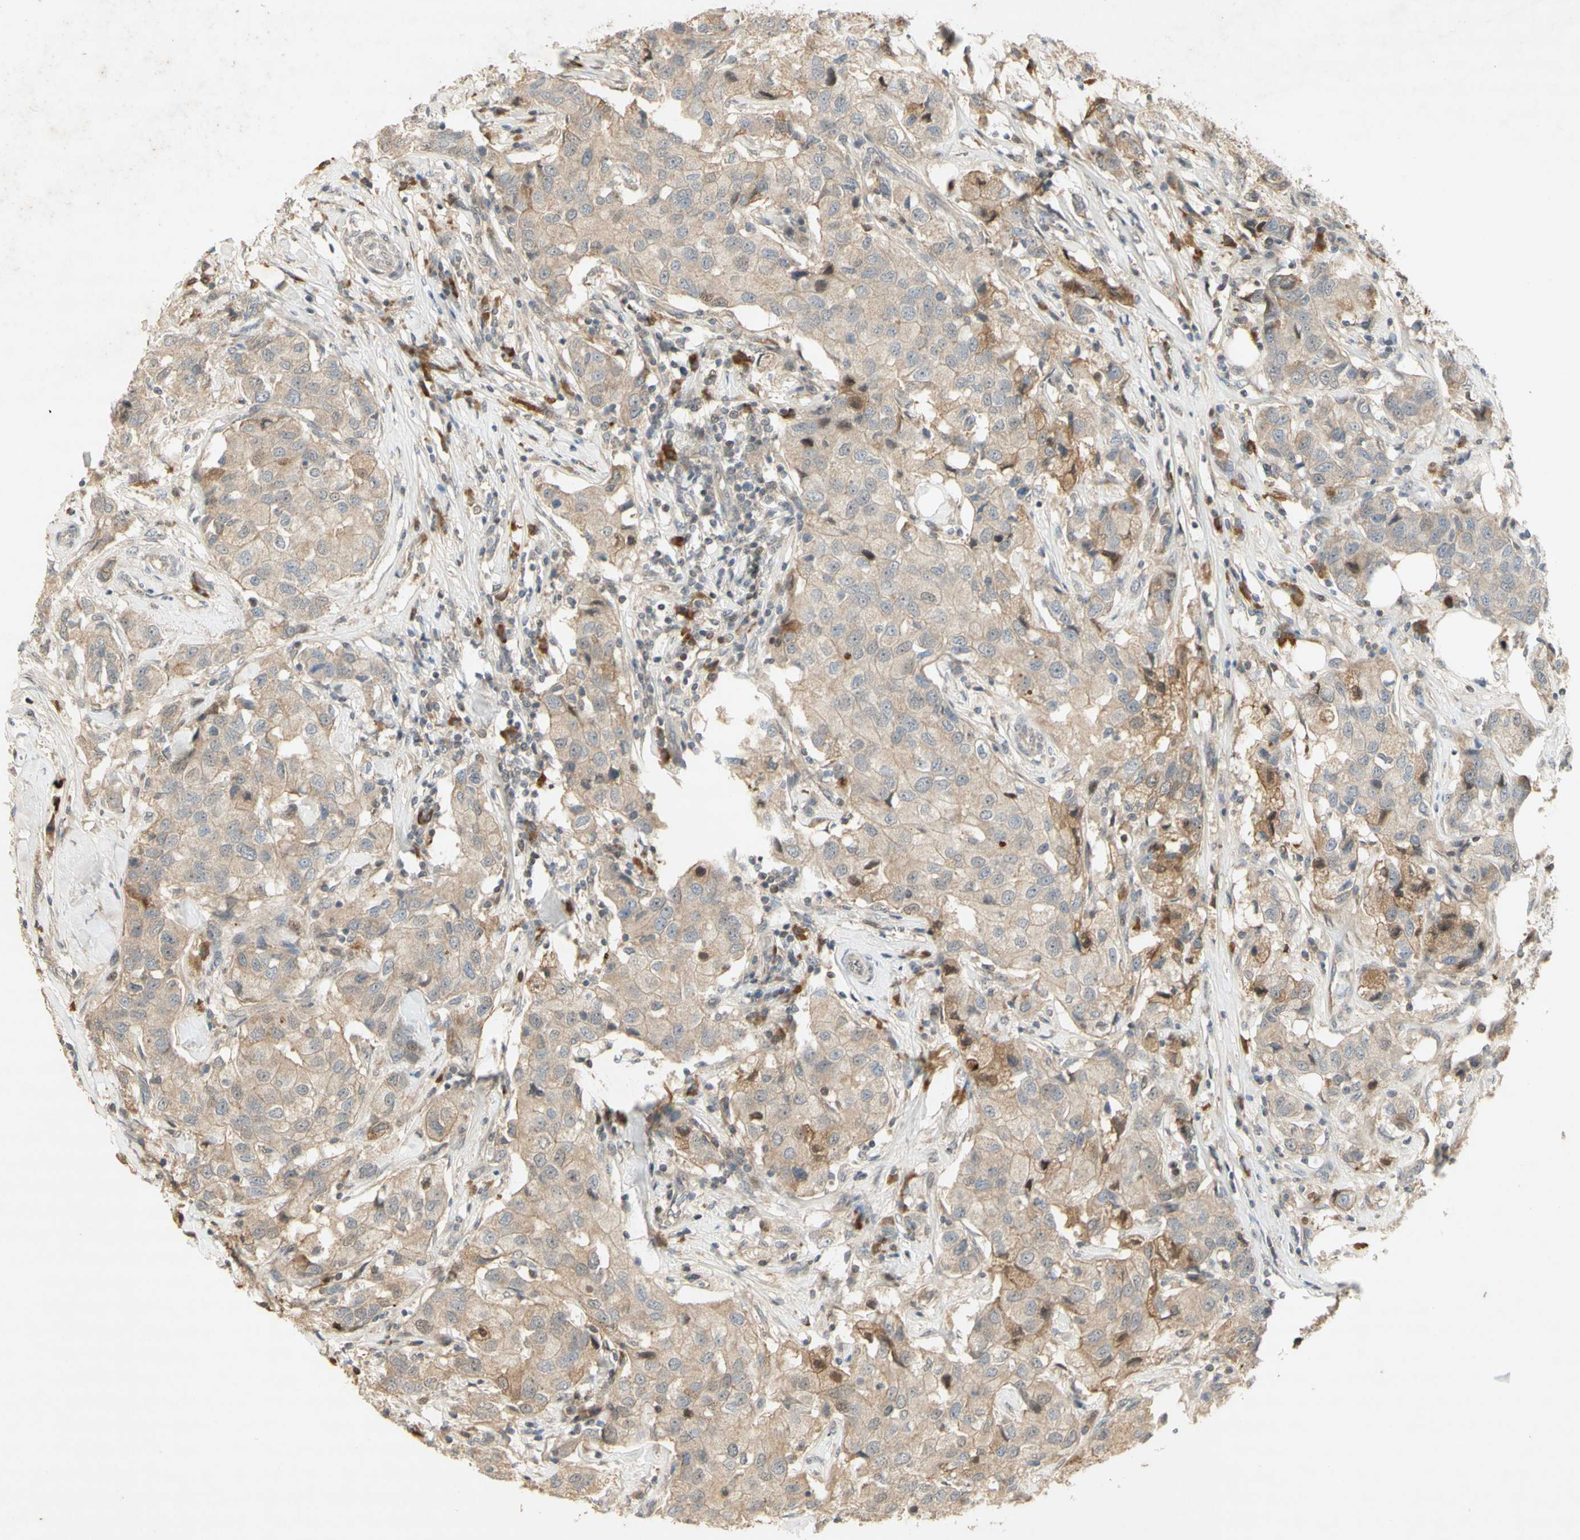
{"staining": {"intensity": "weak", "quantity": "<25%", "location": "cytoplasmic/membranous"}, "tissue": "breast cancer", "cell_type": "Tumor cells", "image_type": "cancer", "snomed": [{"axis": "morphology", "description": "Duct carcinoma"}, {"axis": "topography", "description": "Breast"}], "caption": "Tumor cells are negative for brown protein staining in breast cancer.", "gene": "NRG4", "patient": {"sex": "female", "age": 80}}